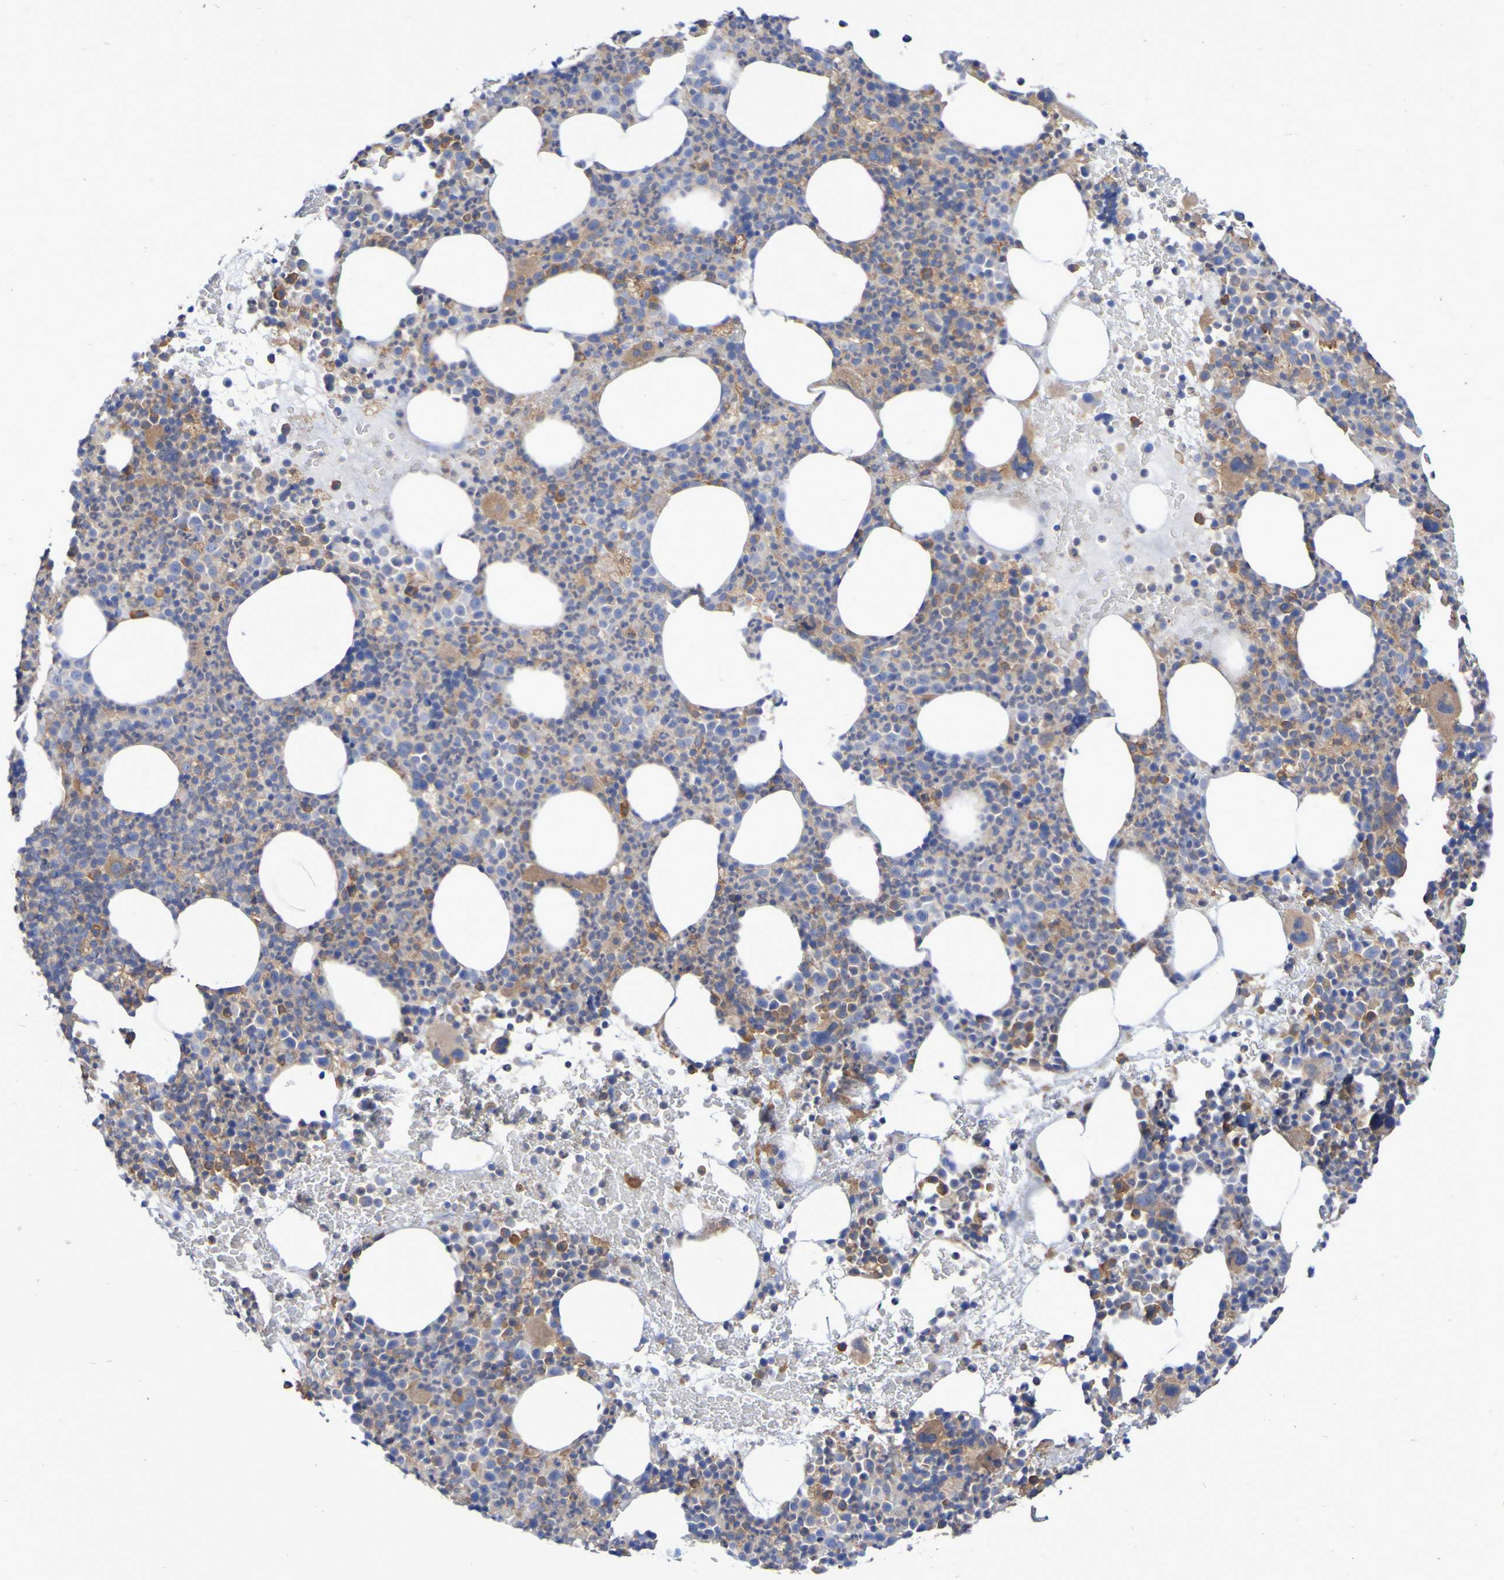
{"staining": {"intensity": "moderate", "quantity": "25%-75%", "location": "cytoplasmic/membranous"}, "tissue": "bone marrow", "cell_type": "Hematopoietic cells", "image_type": "normal", "snomed": [{"axis": "morphology", "description": "Normal tissue, NOS"}, {"axis": "morphology", "description": "Inflammation, NOS"}, {"axis": "topography", "description": "Bone marrow"}], "caption": "A brown stain highlights moderate cytoplasmic/membranous expression of a protein in hematopoietic cells of unremarkable human bone marrow.", "gene": "SYNJ1", "patient": {"sex": "male", "age": 73}}